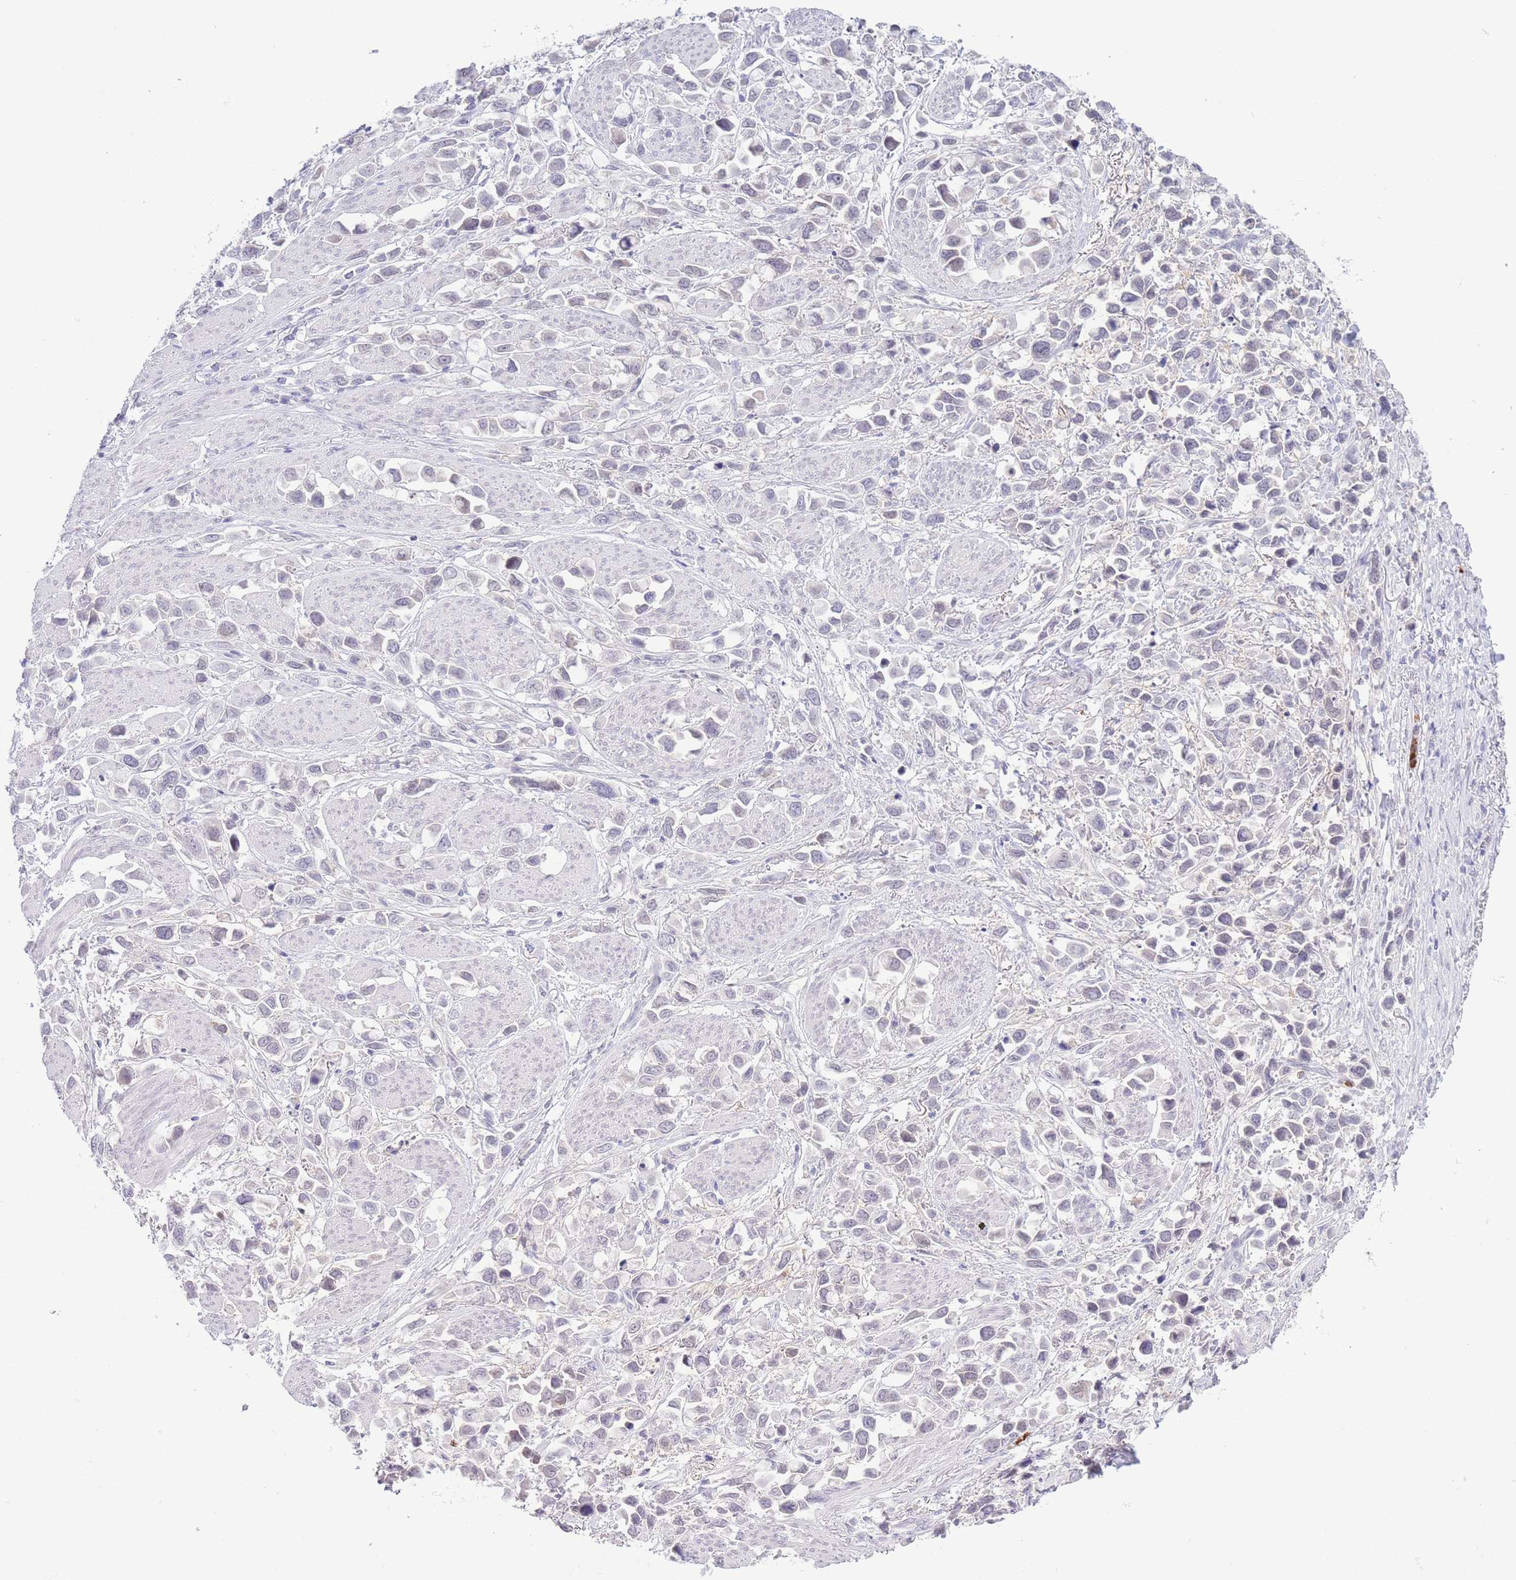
{"staining": {"intensity": "moderate", "quantity": "<25%", "location": "cytoplasmic/membranous"}, "tissue": "stomach cancer", "cell_type": "Tumor cells", "image_type": "cancer", "snomed": [{"axis": "morphology", "description": "Adenocarcinoma, NOS"}, {"axis": "topography", "description": "Stomach"}], "caption": "This is a micrograph of immunohistochemistry (IHC) staining of adenocarcinoma (stomach), which shows moderate expression in the cytoplasmic/membranous of tumor cells.", "gene": "LCLAT1", "patient": {"sex": "female", "age": 81}}